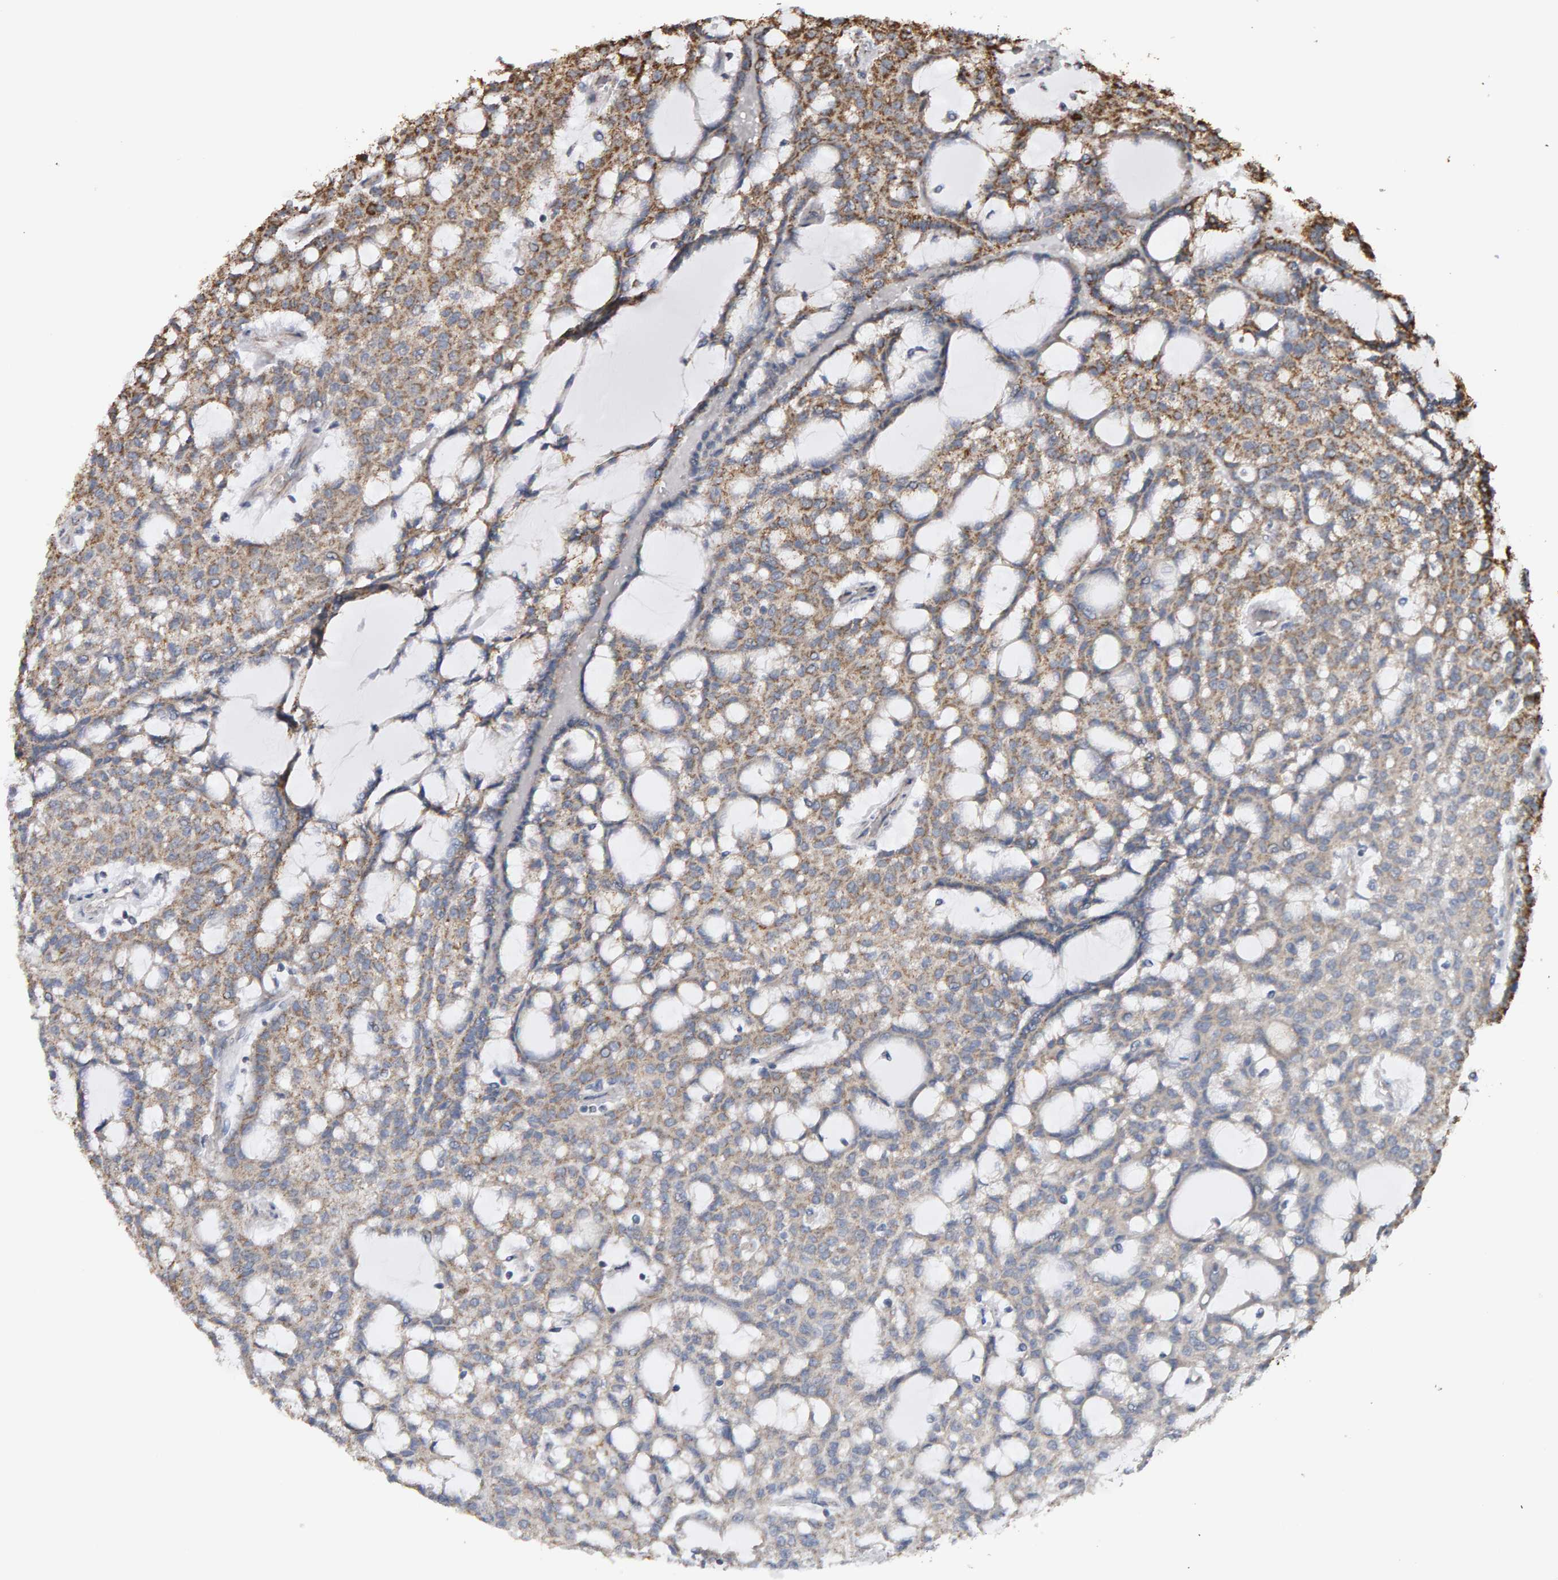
{"staining": {"intensity": "weak", "quantity": ">75%", "location": "cytoplasmic/membranous"}, "tissue": "renal cancer", "cell_type": "Tumor cells", "image_type": "cancer", "snomed": [{"axis": "morphology", "description": "Adenocarcinoma, NOS"}, {"axis": "topography", "description": "Kidney"}], "caption": "The micrograph demonstrates staining of adenocarcinoma (renal), revealing weak cytoplasmic/membranous protein expression (brown color) within tumor cells.", "gene": "TOM1L1", "patient": {"sex": "male", "age": 63}}